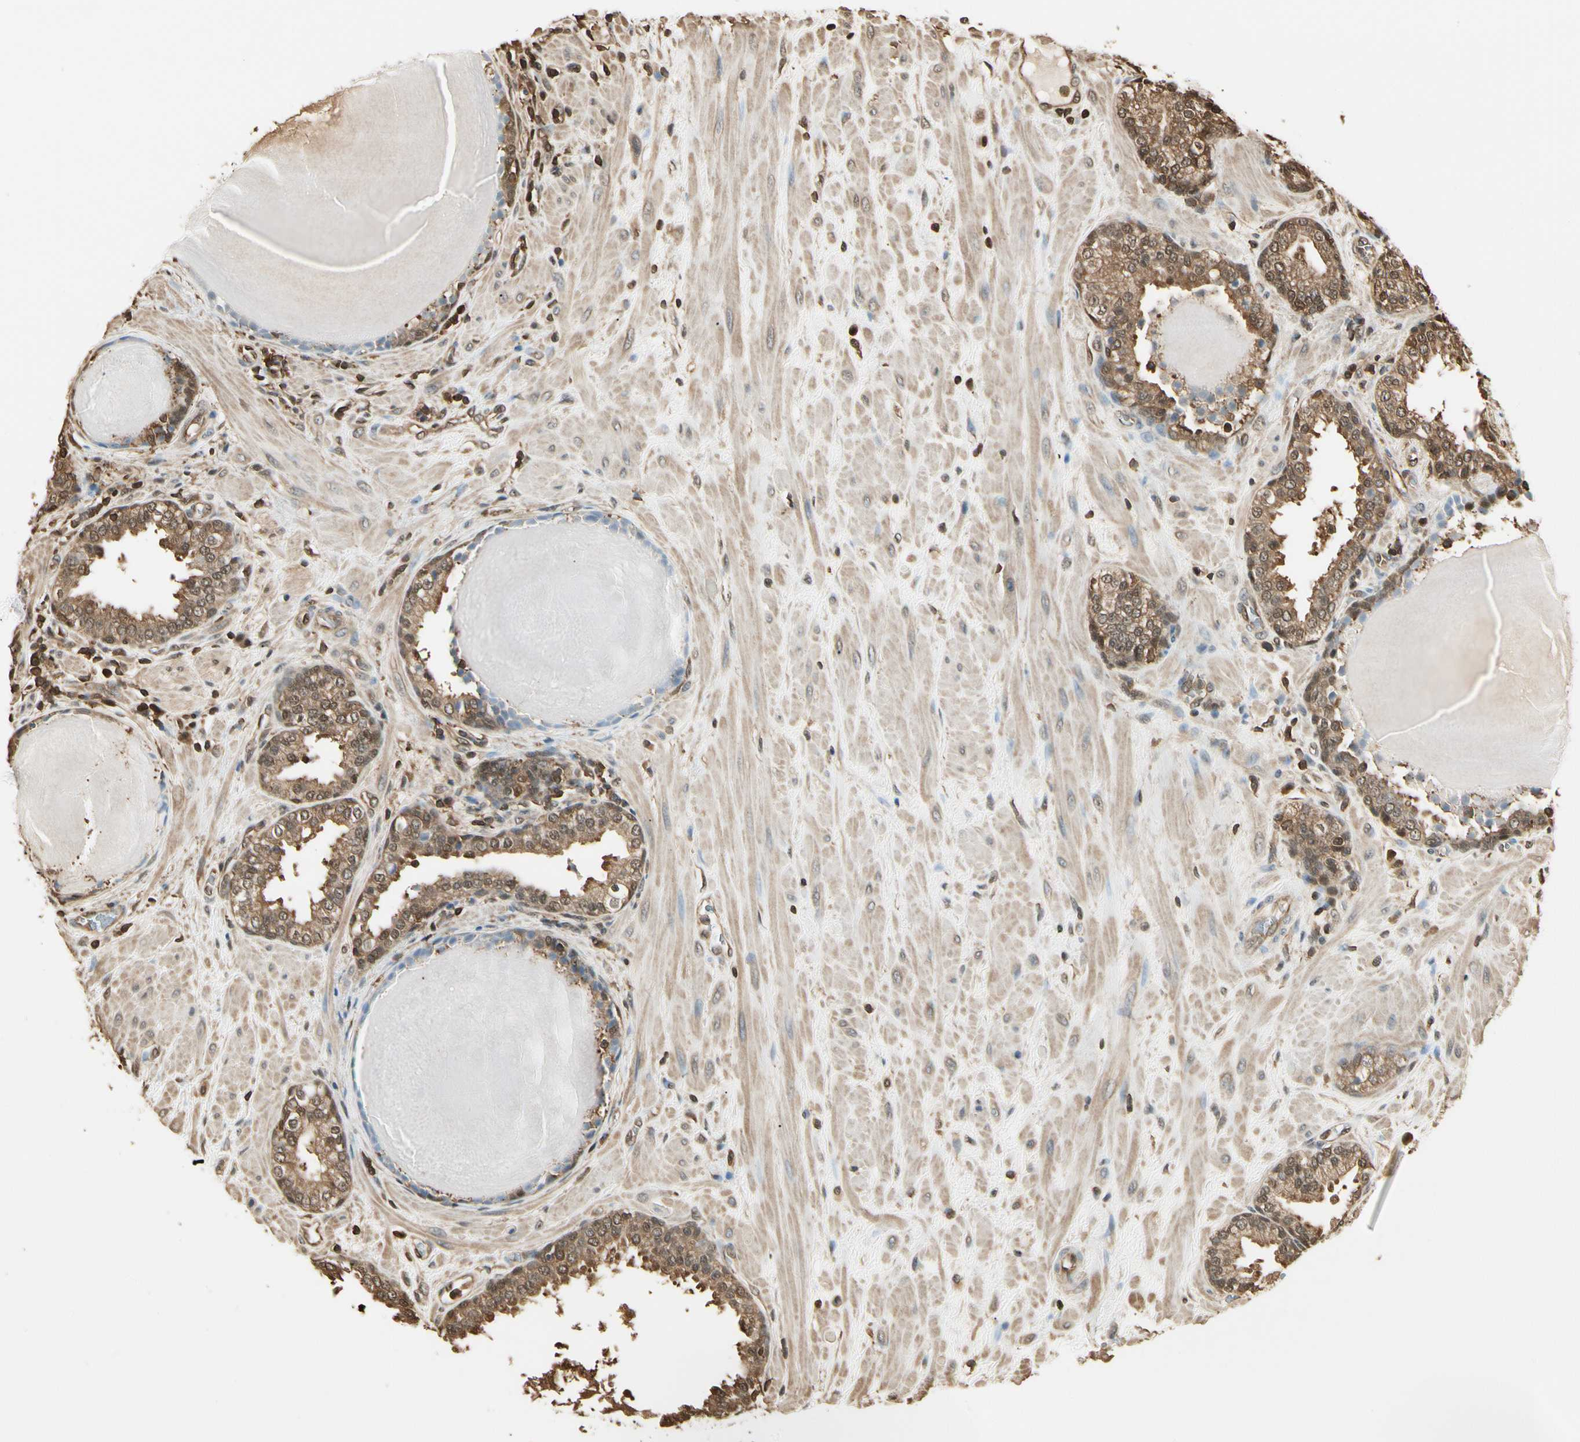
{"staining": {"intensity": "moderate", "quantity": ">75%", "location": "cytoplasmic/membranous,nuclear"}, "tissue": "prostate", "cell_type": "Glandular cells", "image_type": "normal", "snomed": [{"axis": "morphology", "description": "Normal tissue, NOS"}, {"axis": "topography", "description": "Prostate"}], "caption": "This micrograph reveals immunohistochemistry (IHC) staining of normal human prostate, with medium moderate cytoplasmic/membranous,nuclear expression in about >75% of glandular cells.", "gene": "YWHAE", "patient": {"sex": "male", "age": 51}}